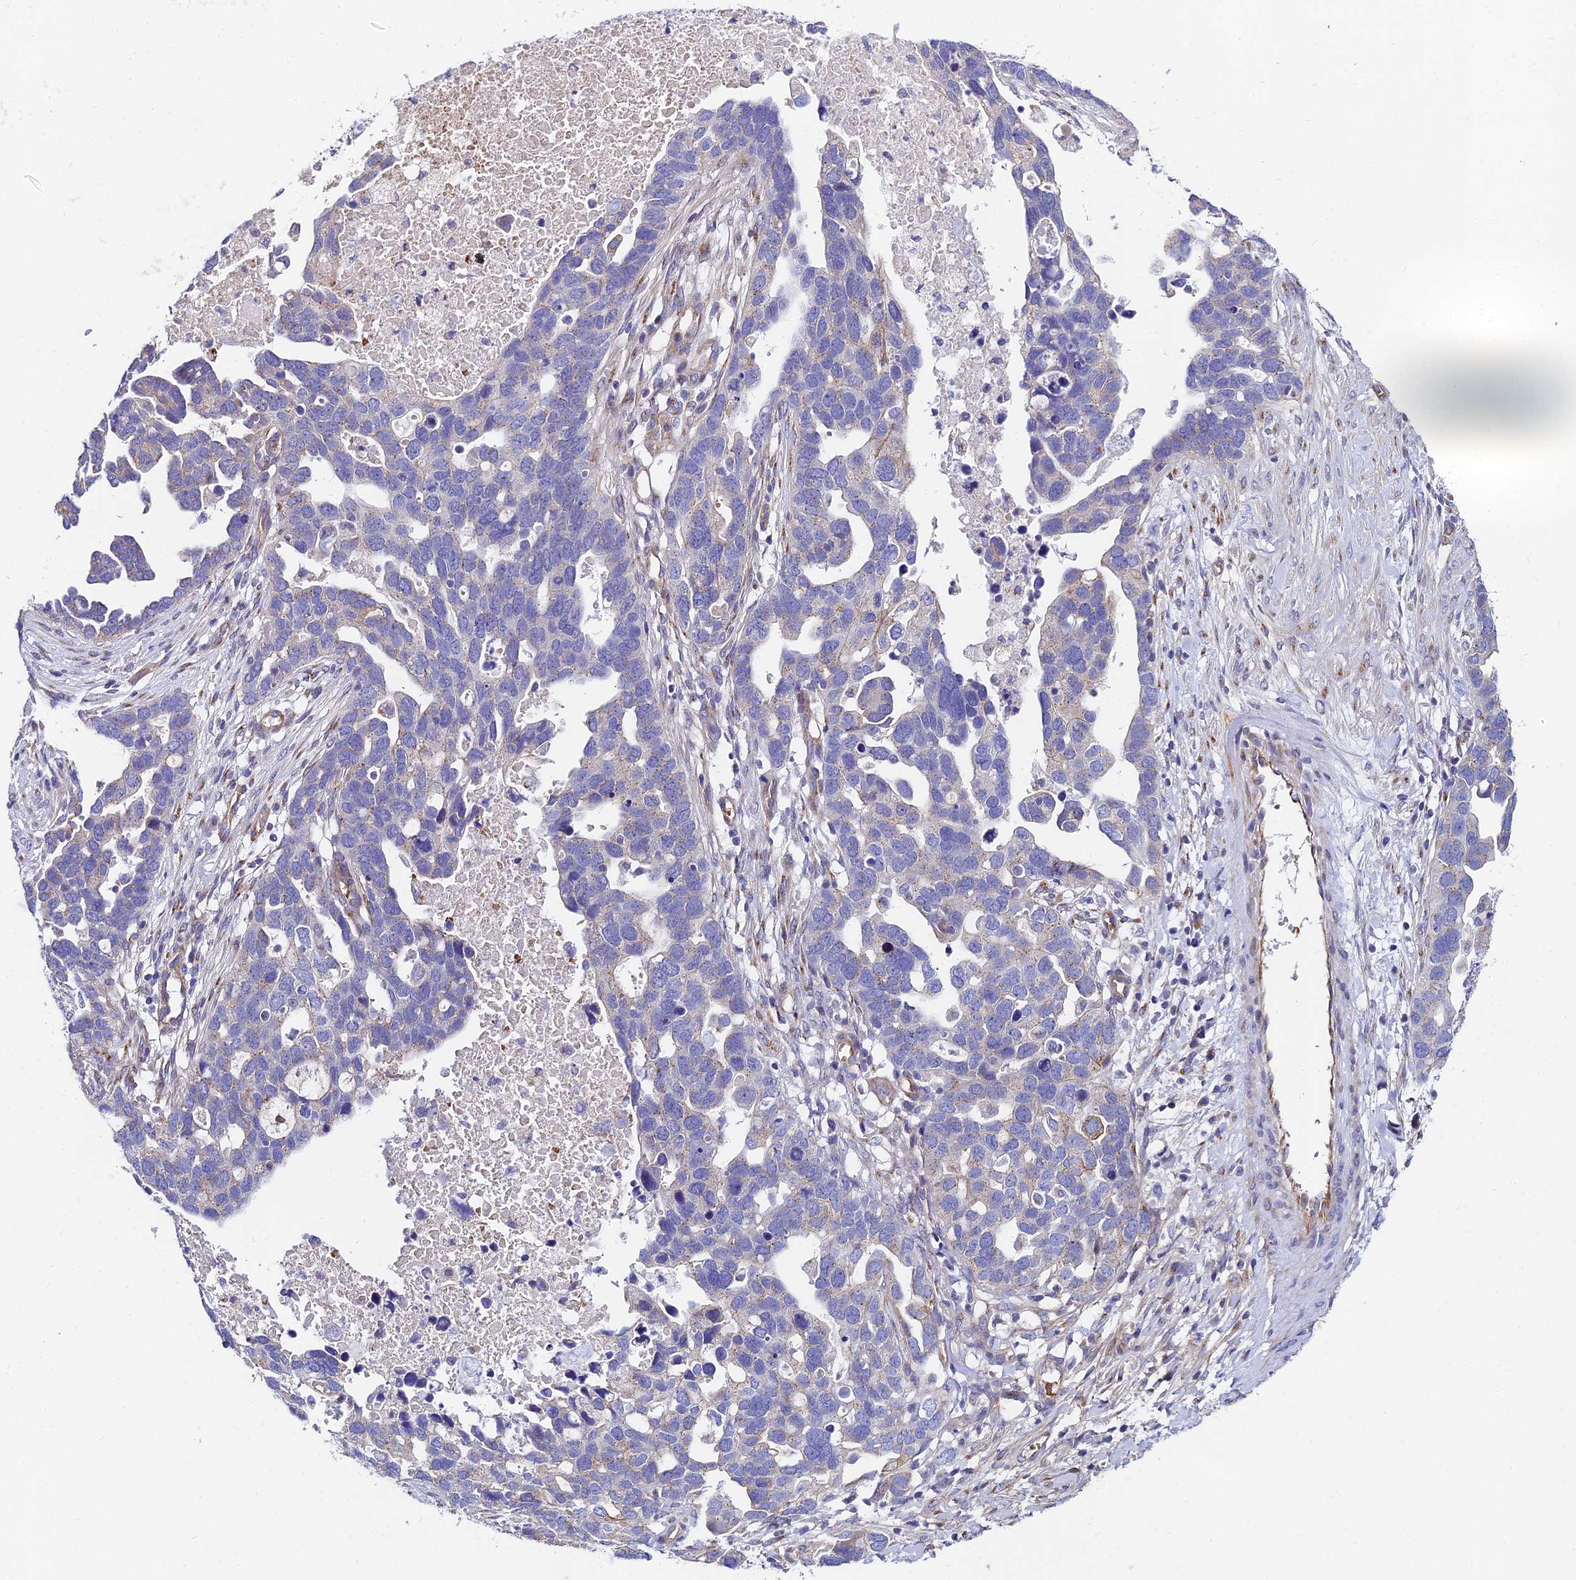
{"staining": {"intensity": "negative", "quantity": "none", "location": "none"}, "tissue": "ovarian cancer", "cell_type": "Tumor cells", "image_type": "cancer", "snomed": [{"axis": "morphology", "description": "Cystadenocarcinoma, serous, NOS"}, {"axis": "topography", "description": "Ovary"}], "caption": "Ovarian cancer was stained to show a protein in brown. There is no significant staining in tumor cells. (DAB IHC, high magnification).", "gene": "ADGRF3", "patient": {"sex": "female", "age": 54}}